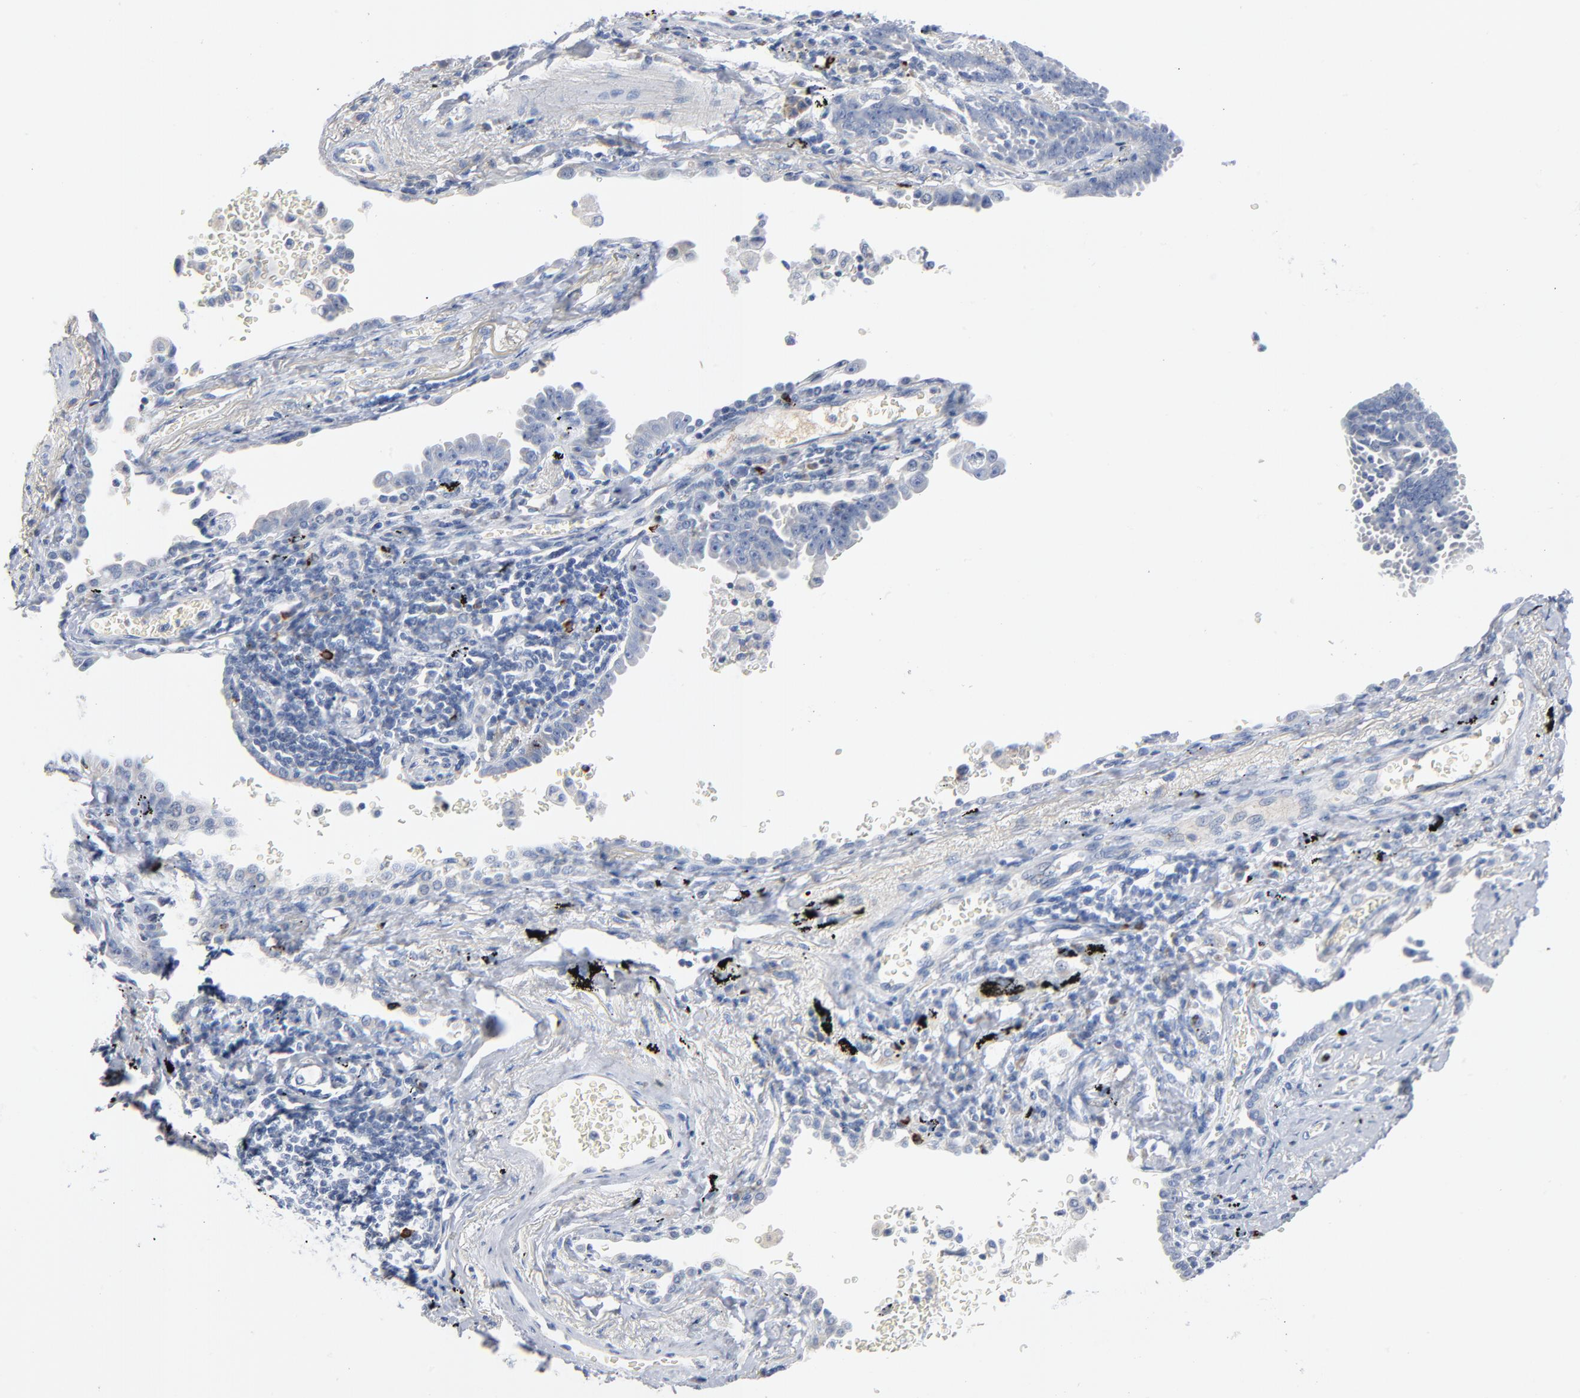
{"staining": {"intensity": "negative", "quantity": "none", "location": "none"}, "tissue": "lung cancer", "cell_type": "Tumor cells", "image_type": "cancer", "snomed": [{"axis": "morphology", "description": "Adenocarcinoma, NOS"}, {"axis": "topography", "description": "Lung"}], "caption": "Immunohistochemistry (IHC) of human lung cancer reveals no staining in tumor cells.", "gene": "GZMB", "patient": {"sex": "female", "age": 64}}